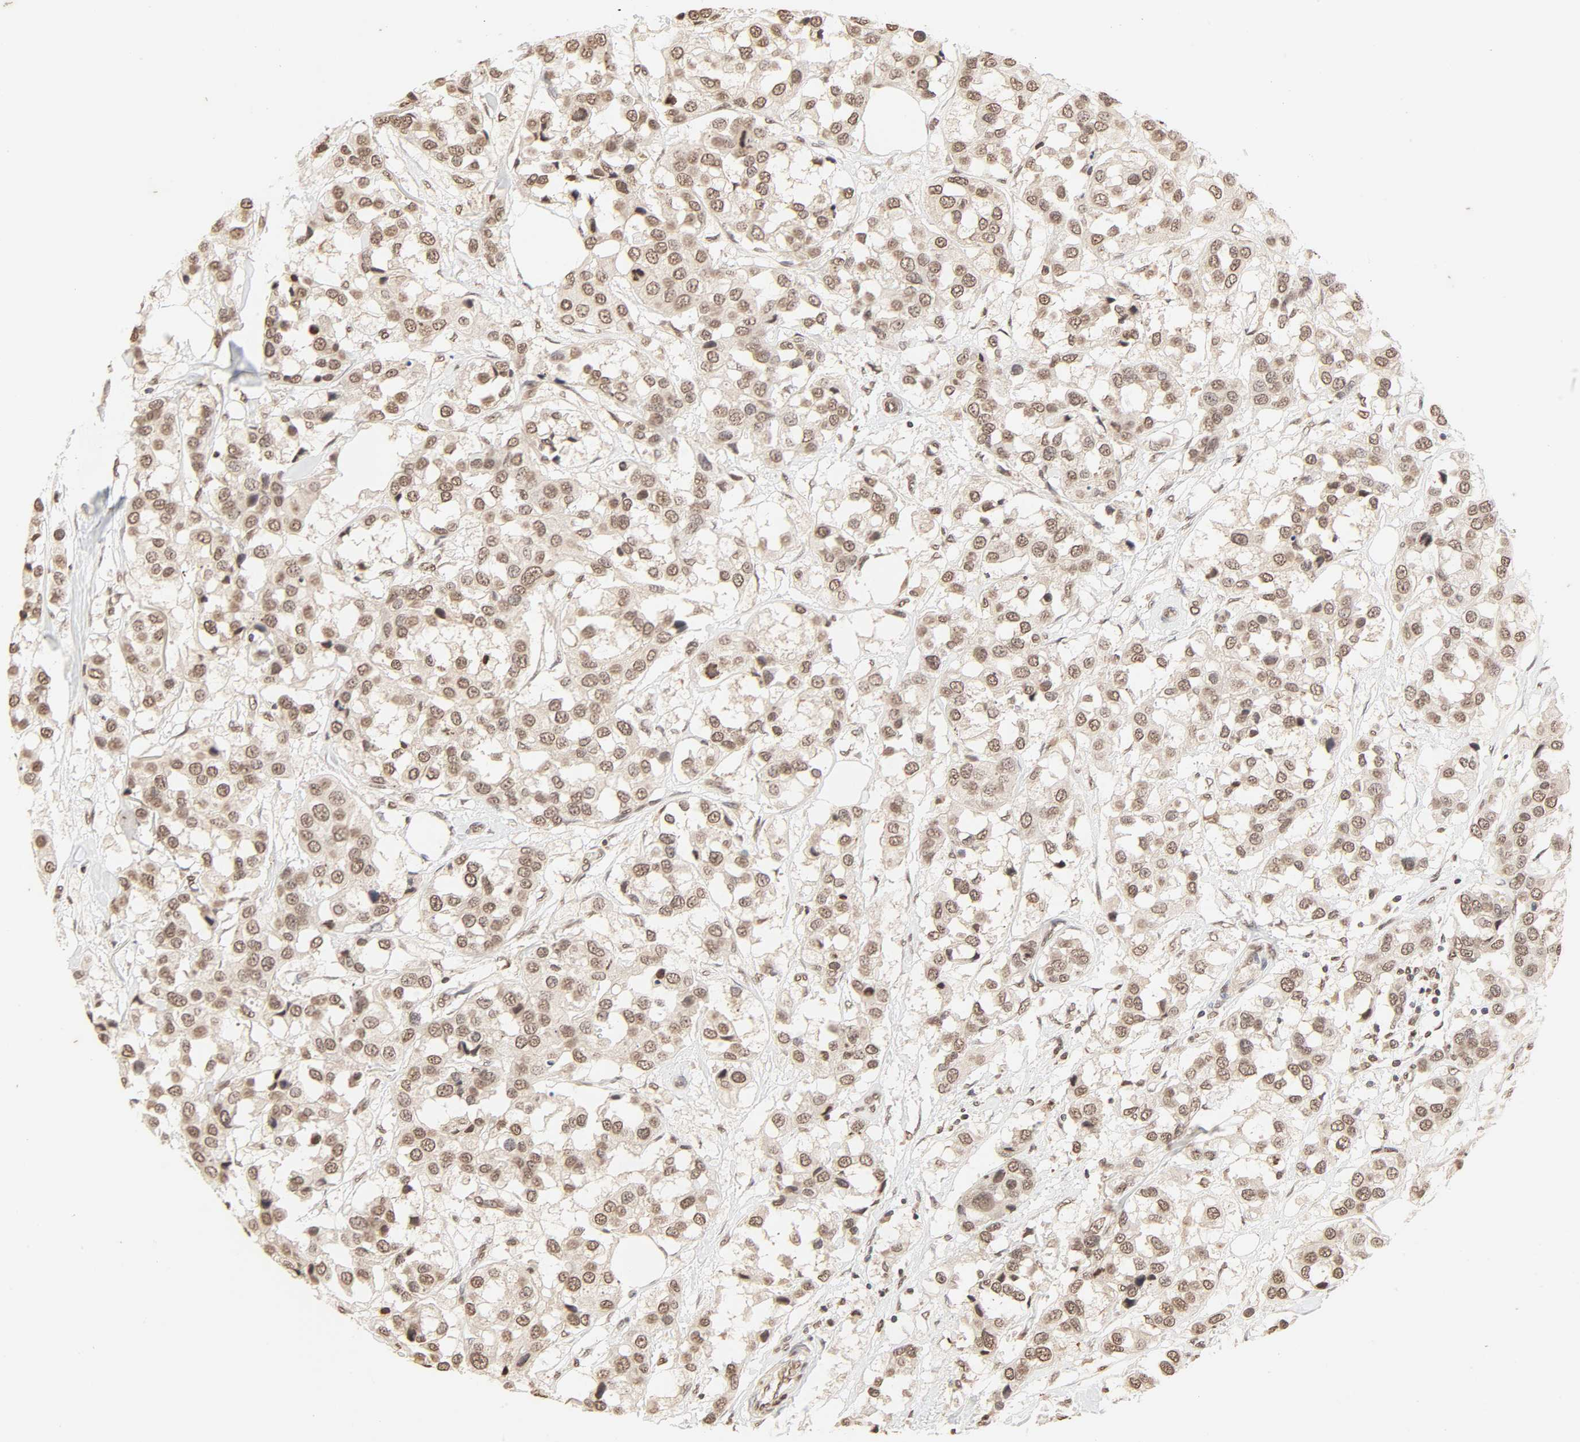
{"staining": {"intensity": "moderate", "quantity": ">75%", "location": "cytoplasmic/membranous,nuclear"}, "tissue": "breast cancer", "cell_type": "Tumor cells", "image_type": "cancer", "snomed": [{"axis": "morphology", "description": "Duct carcinoma"}, {"axis": "topography", "description": "Breast"}], "caption": "This is an image of immunohistochemistry (IHC) staining of breast cancer, which shows moderate staining in the cytoplasmic/membranous and nuclear of tumor cells.", "gene": "TBL1X", "patient": {"sex": "female", "age": 80}}